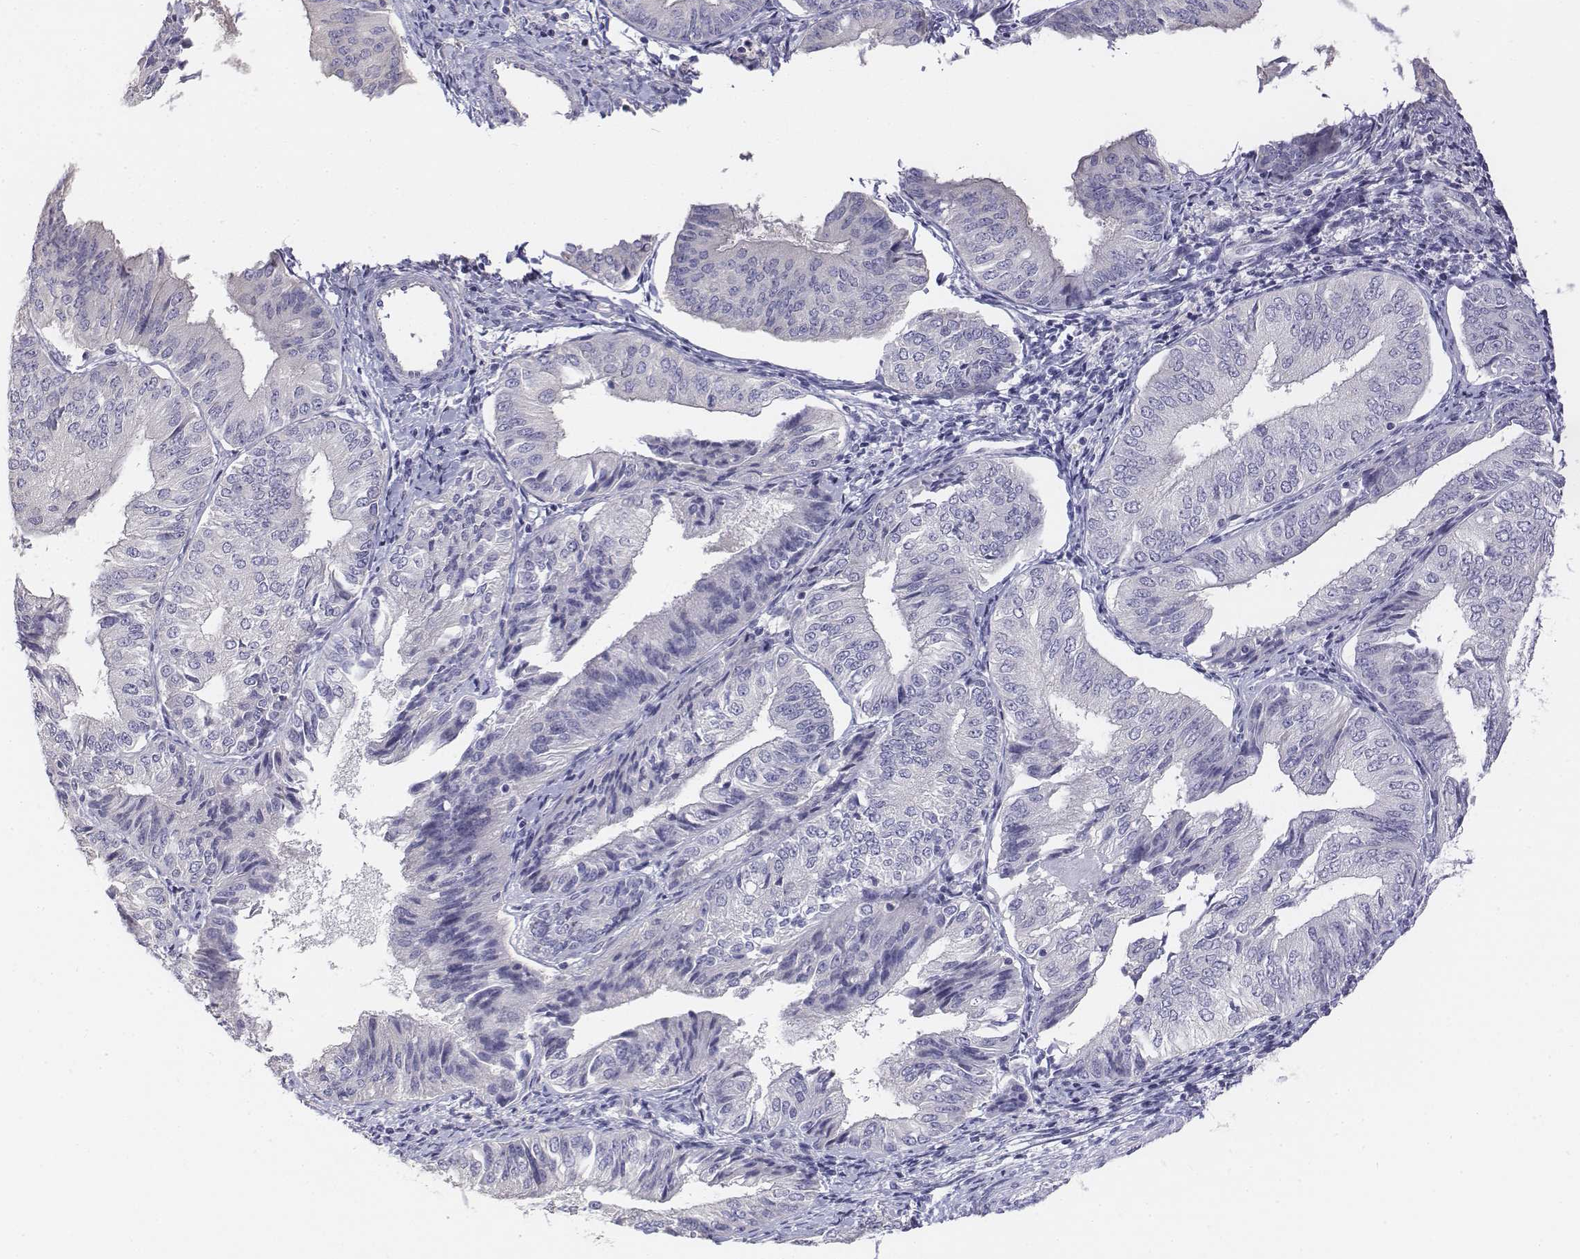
{"staining": {"intensity": "negative", "quantity": "none", "location": "none"}, "tissue": "endometrial cancer", "cell_type": "Tumor cells", "image_type": "cancer", "snomed": [{"axis": "morphology", "description": "Adenocarcinoma, NOS"}, {"axis": "topography", "description": "Endometrium"}], "caption": "A photomicrograph of endometrial cancer stained for a protein demonstrates no brown staining in tumor cells.", "gene": "LGSN", "patient": {"sex": "female", "age": 58}}